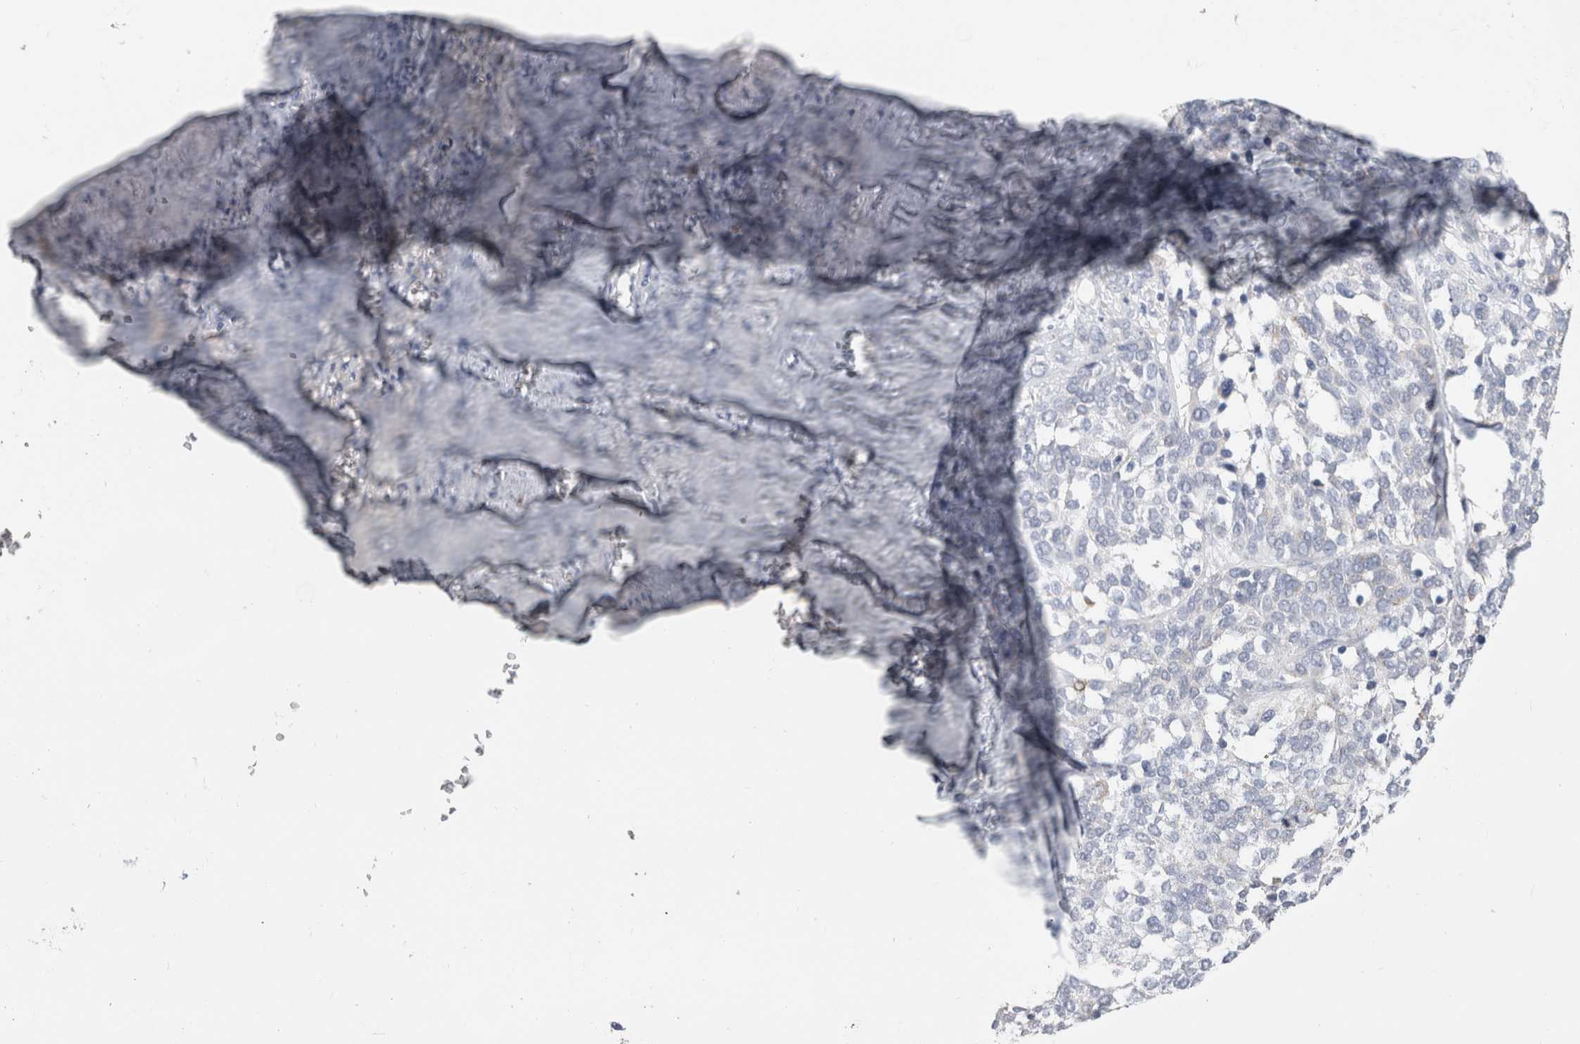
{"staining": {"intensity": "negative", "quantity": "none", "location": "none"}, "tissue": "ovarian cancer", "cell_type": "Tumor cells", "image_type": "cancer", "snomed": [{"axis": "morphology", "description": "Cystadenocarcinoma, serous, NOS"}, {"axis": "topography", "description": "Ovary"}], "caption": "The micrograph exhibits no significant expression in tumor cells of ovarian cancer (serous cystadenocarcinoma).", "gene": "SCGB1A1", "patient": {"sex": "female", "age": 44}}